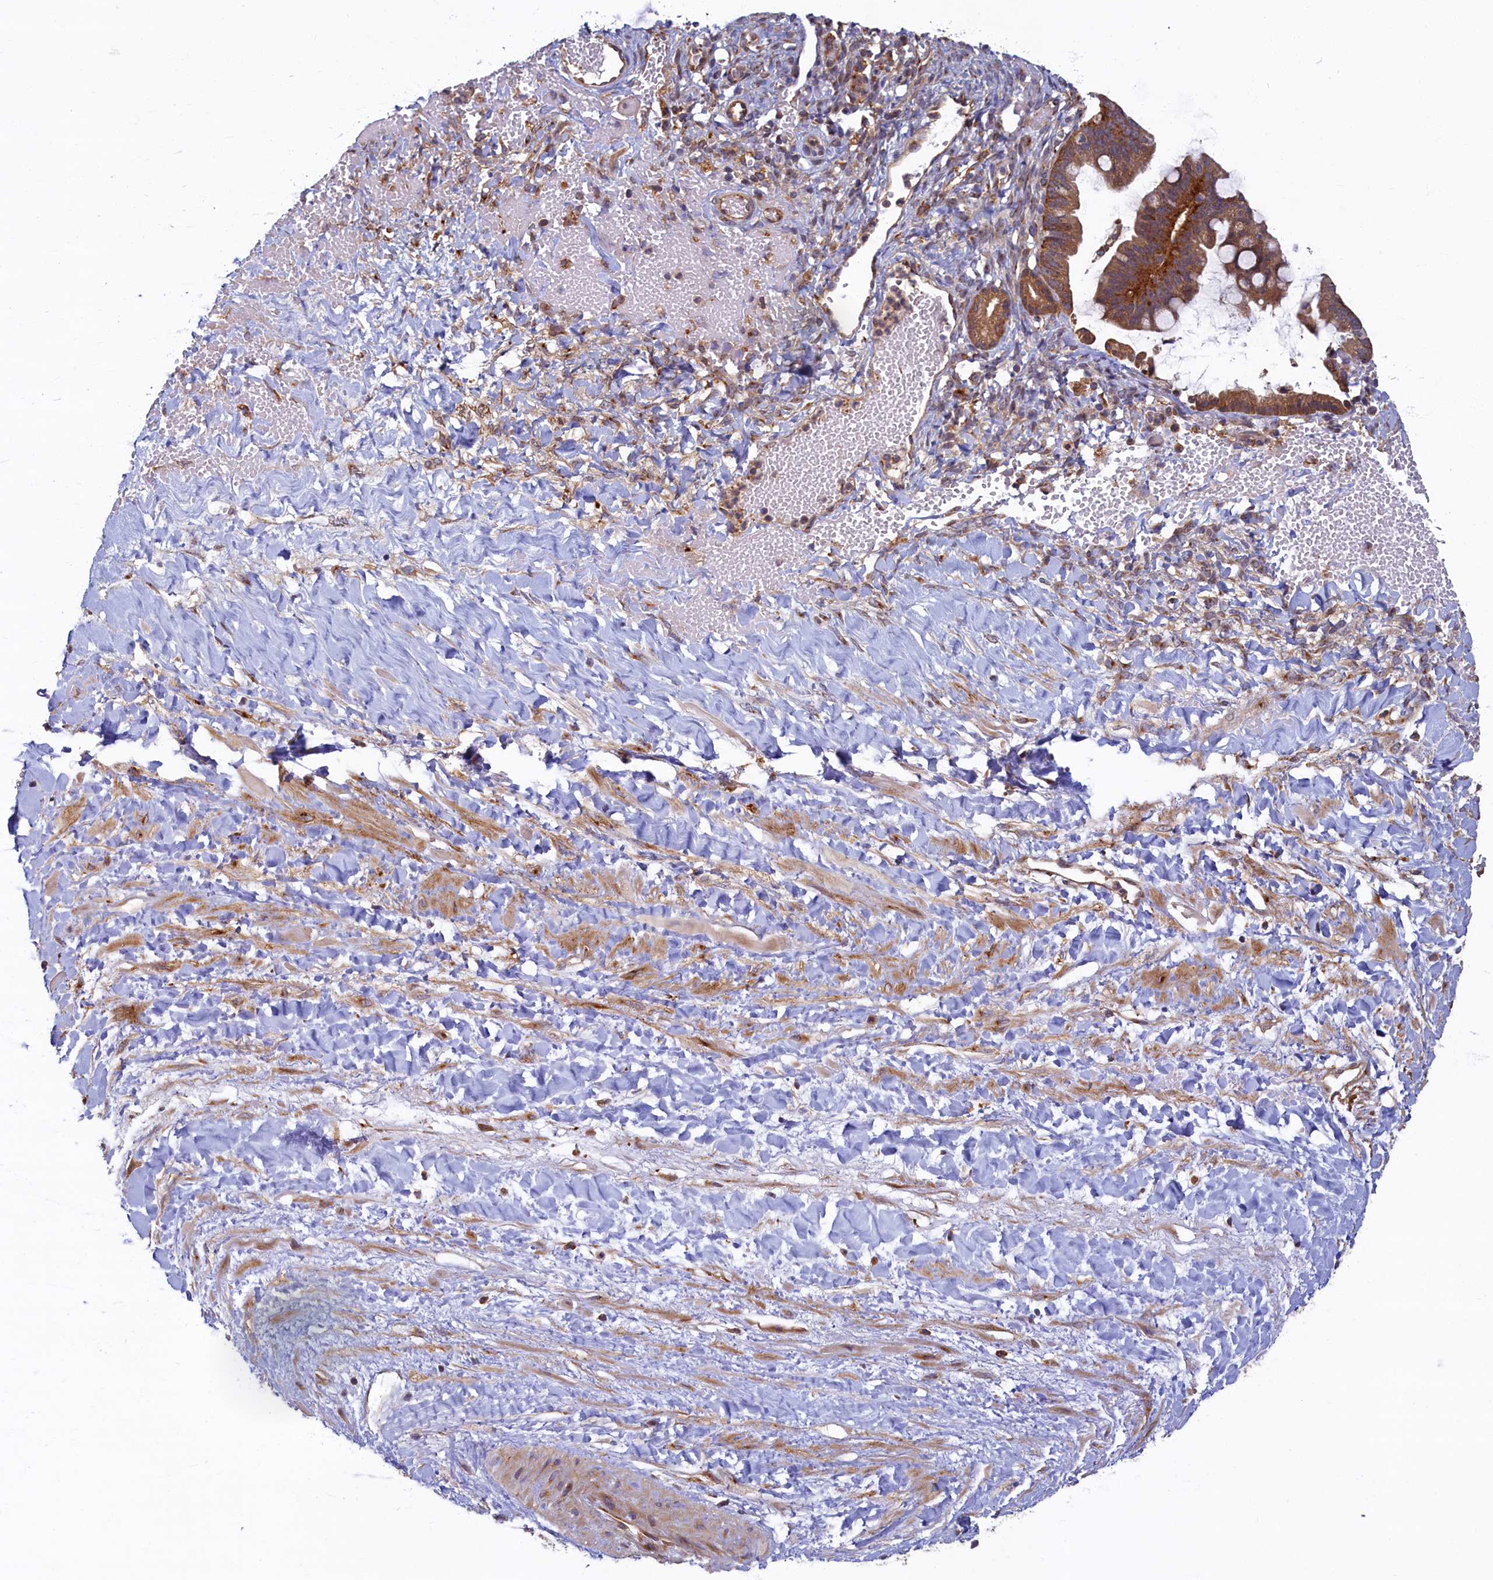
{"staining": {"intensity": "moderate", "quantity": ">75%", "location": "cytoplasmic/membranous"}, "tissue": "ovarian cancer", "cell_type": "Tumor cells", "image_type": "cancer", "snomed": [{"axis": "morphology", "description": "Cystadenocarcinoma, mucinous, NOS"}, {"axis": "topography", "description": "Ovary"}], "caption": "Tumor cells show moderate cytoplasmic/membranous positivity in approximately >75% of cells in ovarian cancer.", "gene": "STX12", "patient": {"sex": "female", "age": 73}}